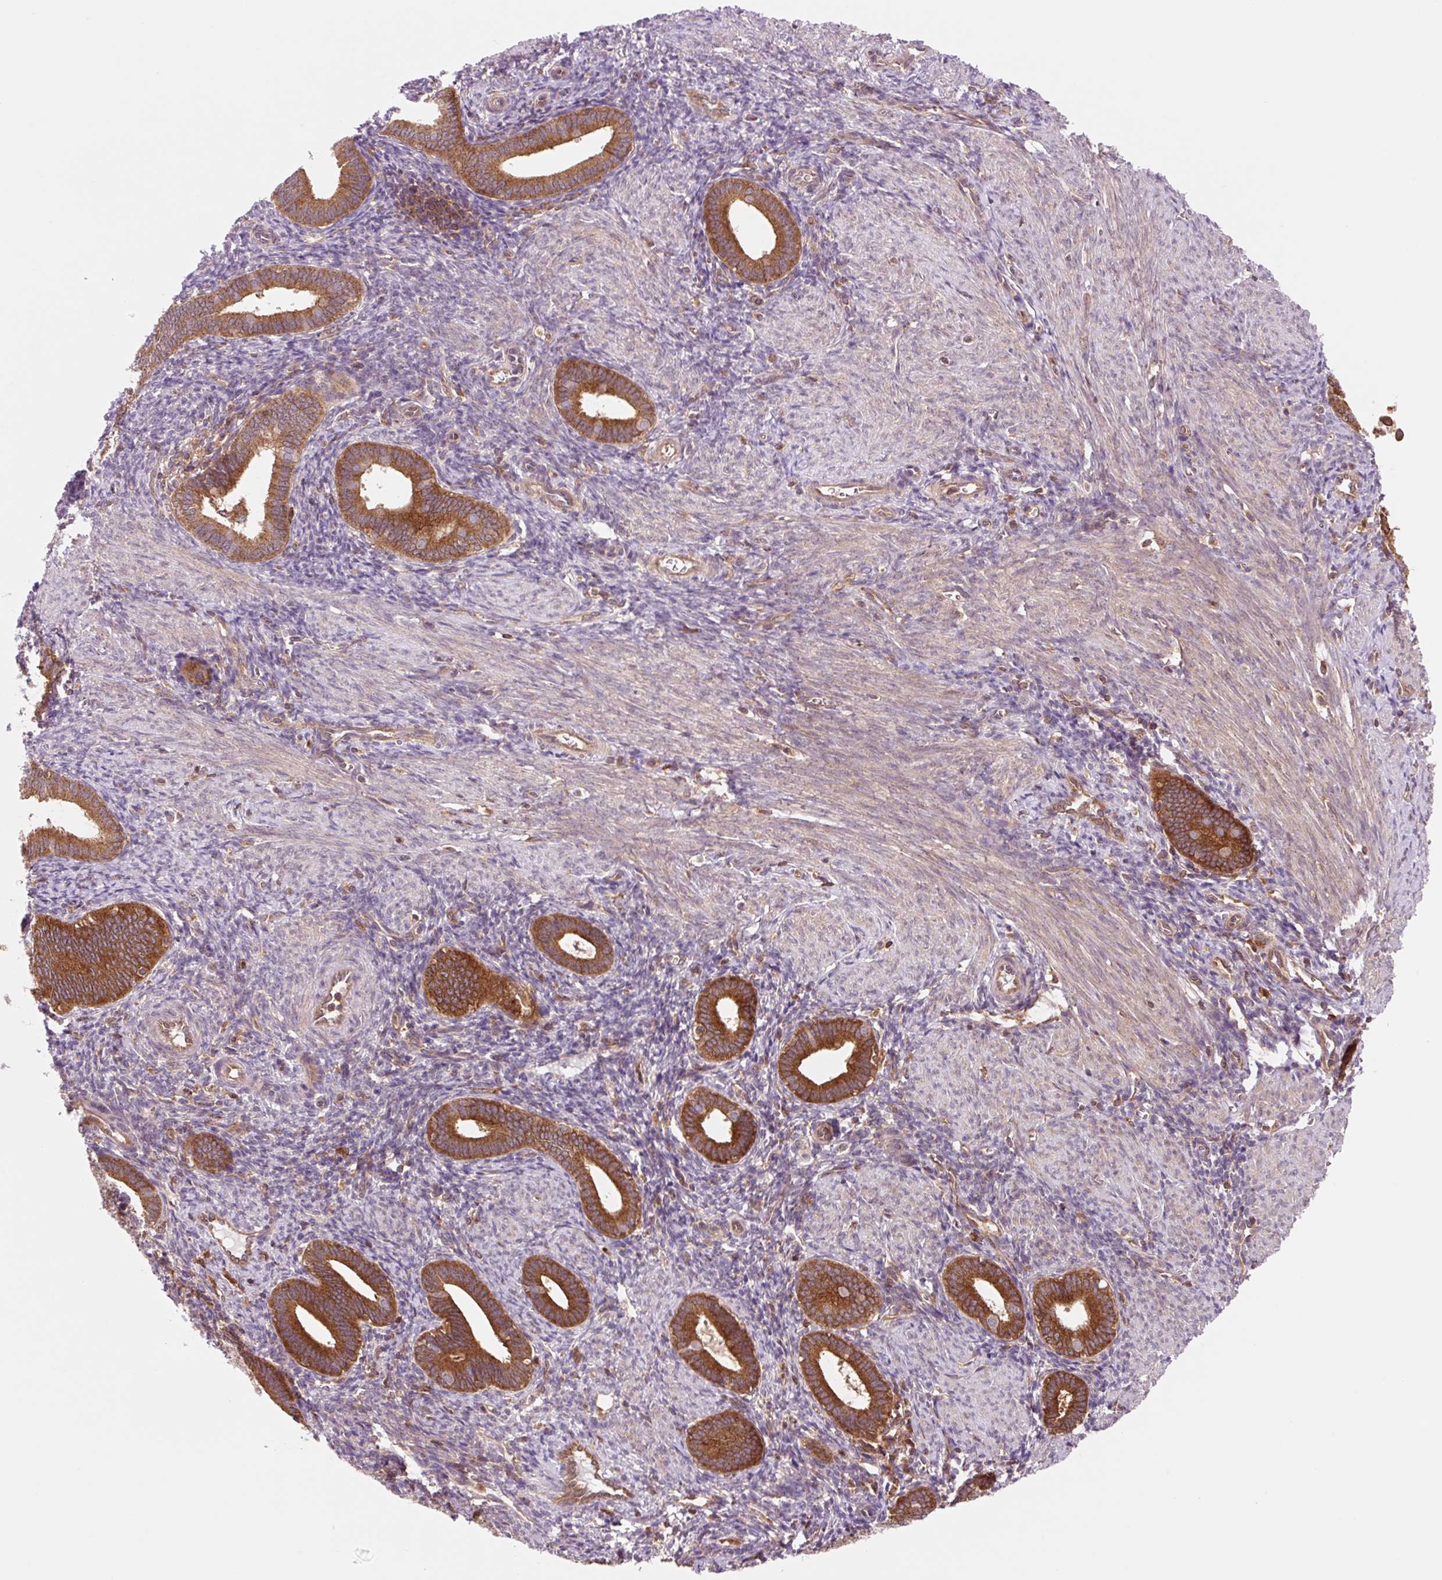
{"staining": {"intensity": "moderate", "quantity": "<25%", "location": "cytoplasmic/membranous"}, "tissue": "endometrium", "cell_type": "Cells in endometrial stroma", "image_type": "normal", "snomed": [{"axis": "morphology", "description": "Normal tissue, NOS"}, {"axis": "topography", "description": "Endometrium"}], "caption": "Normal endometrium was stained to show a protein in brown. There is low levels of moderate cytoplasmic/membranous positivity in about <25% of cells in endometrial stroma. The staining was performed using DAB to visualize the protein expression in brown, while the nuclei were stained in blue with hematoxylin (Magnification: 20x).", "gene": "VPS4A", "patient": {"sex": "female", "age": 41}}